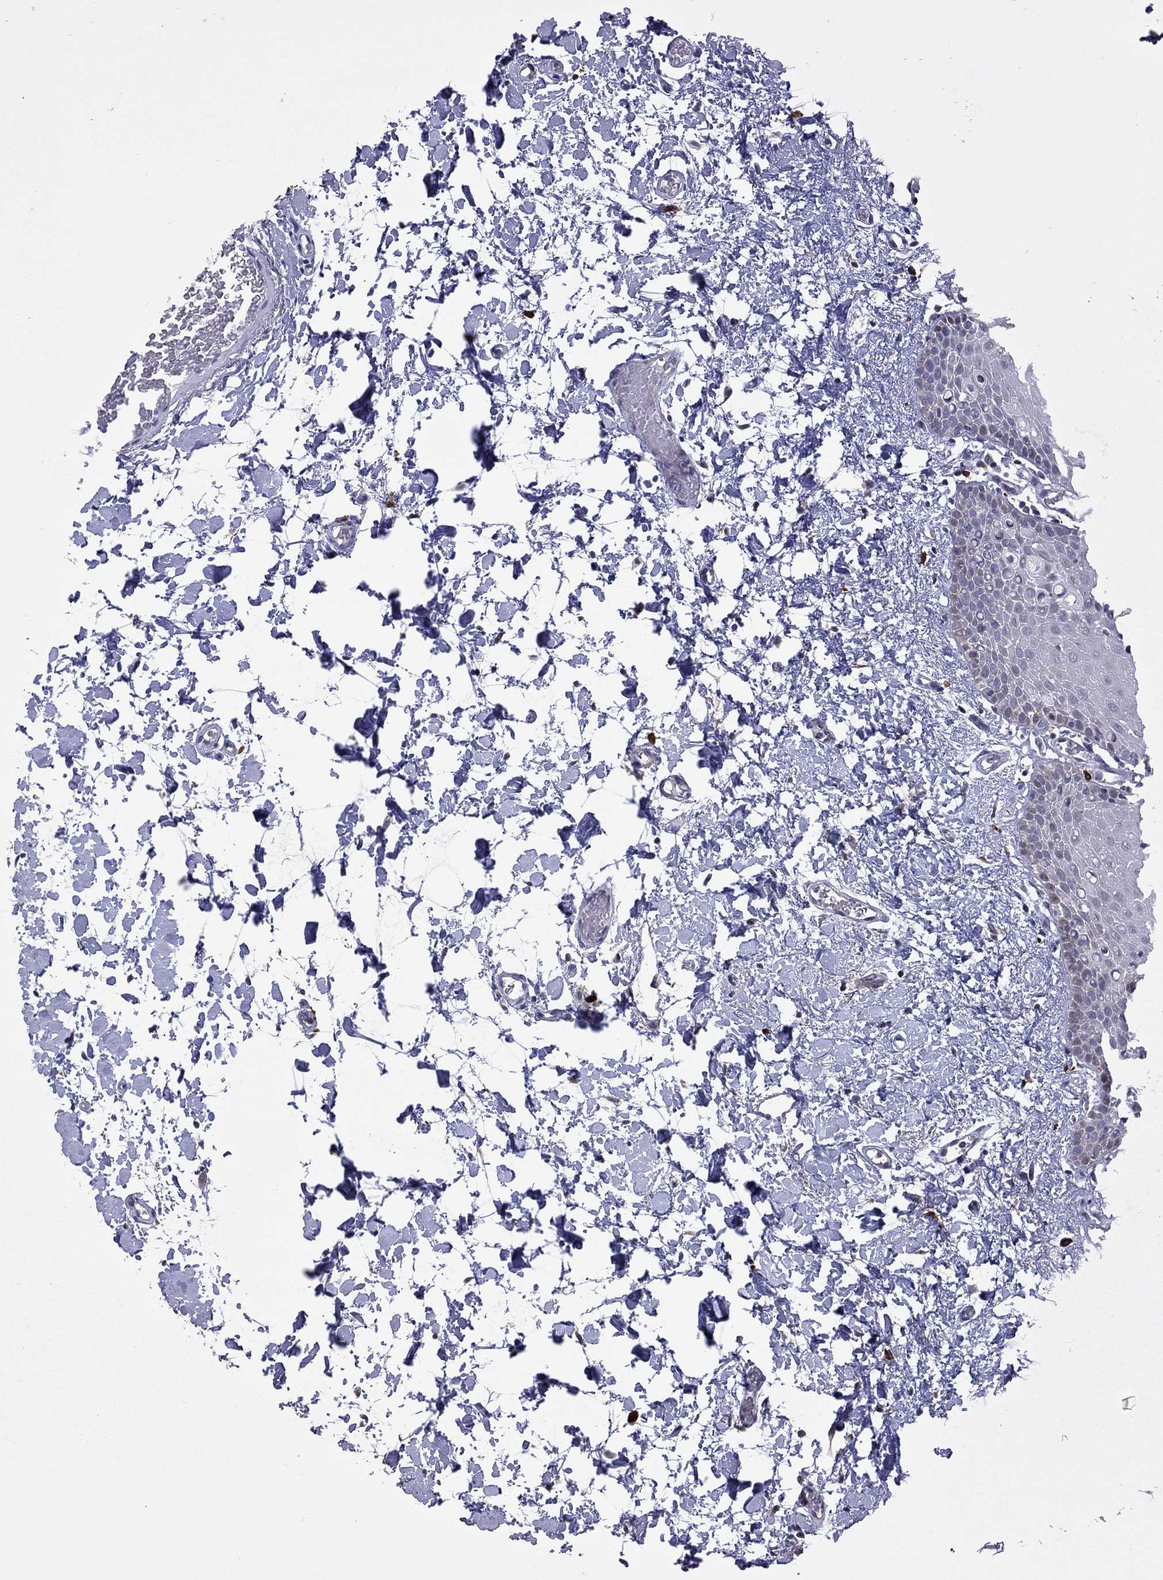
{"staining": {"intensity": "negative", "quantity": "none", "location": "none"}, "tissue": "oral mucosa", "cell_type": "Squamous epithelial cells", "image_type": "normal", "snomed": [{"axis": "morphology", "description": "Normal tissue, NOS"}, {"axis": "topography", "description": "Oral tissue"}], "caption": "DAB immunohistochemical staining of benign human oral mucosa reveals no significant positivity in squamous epithelial cells.", "gene": "SYTL2", "patient": {"sex": "male", "age": 81}}